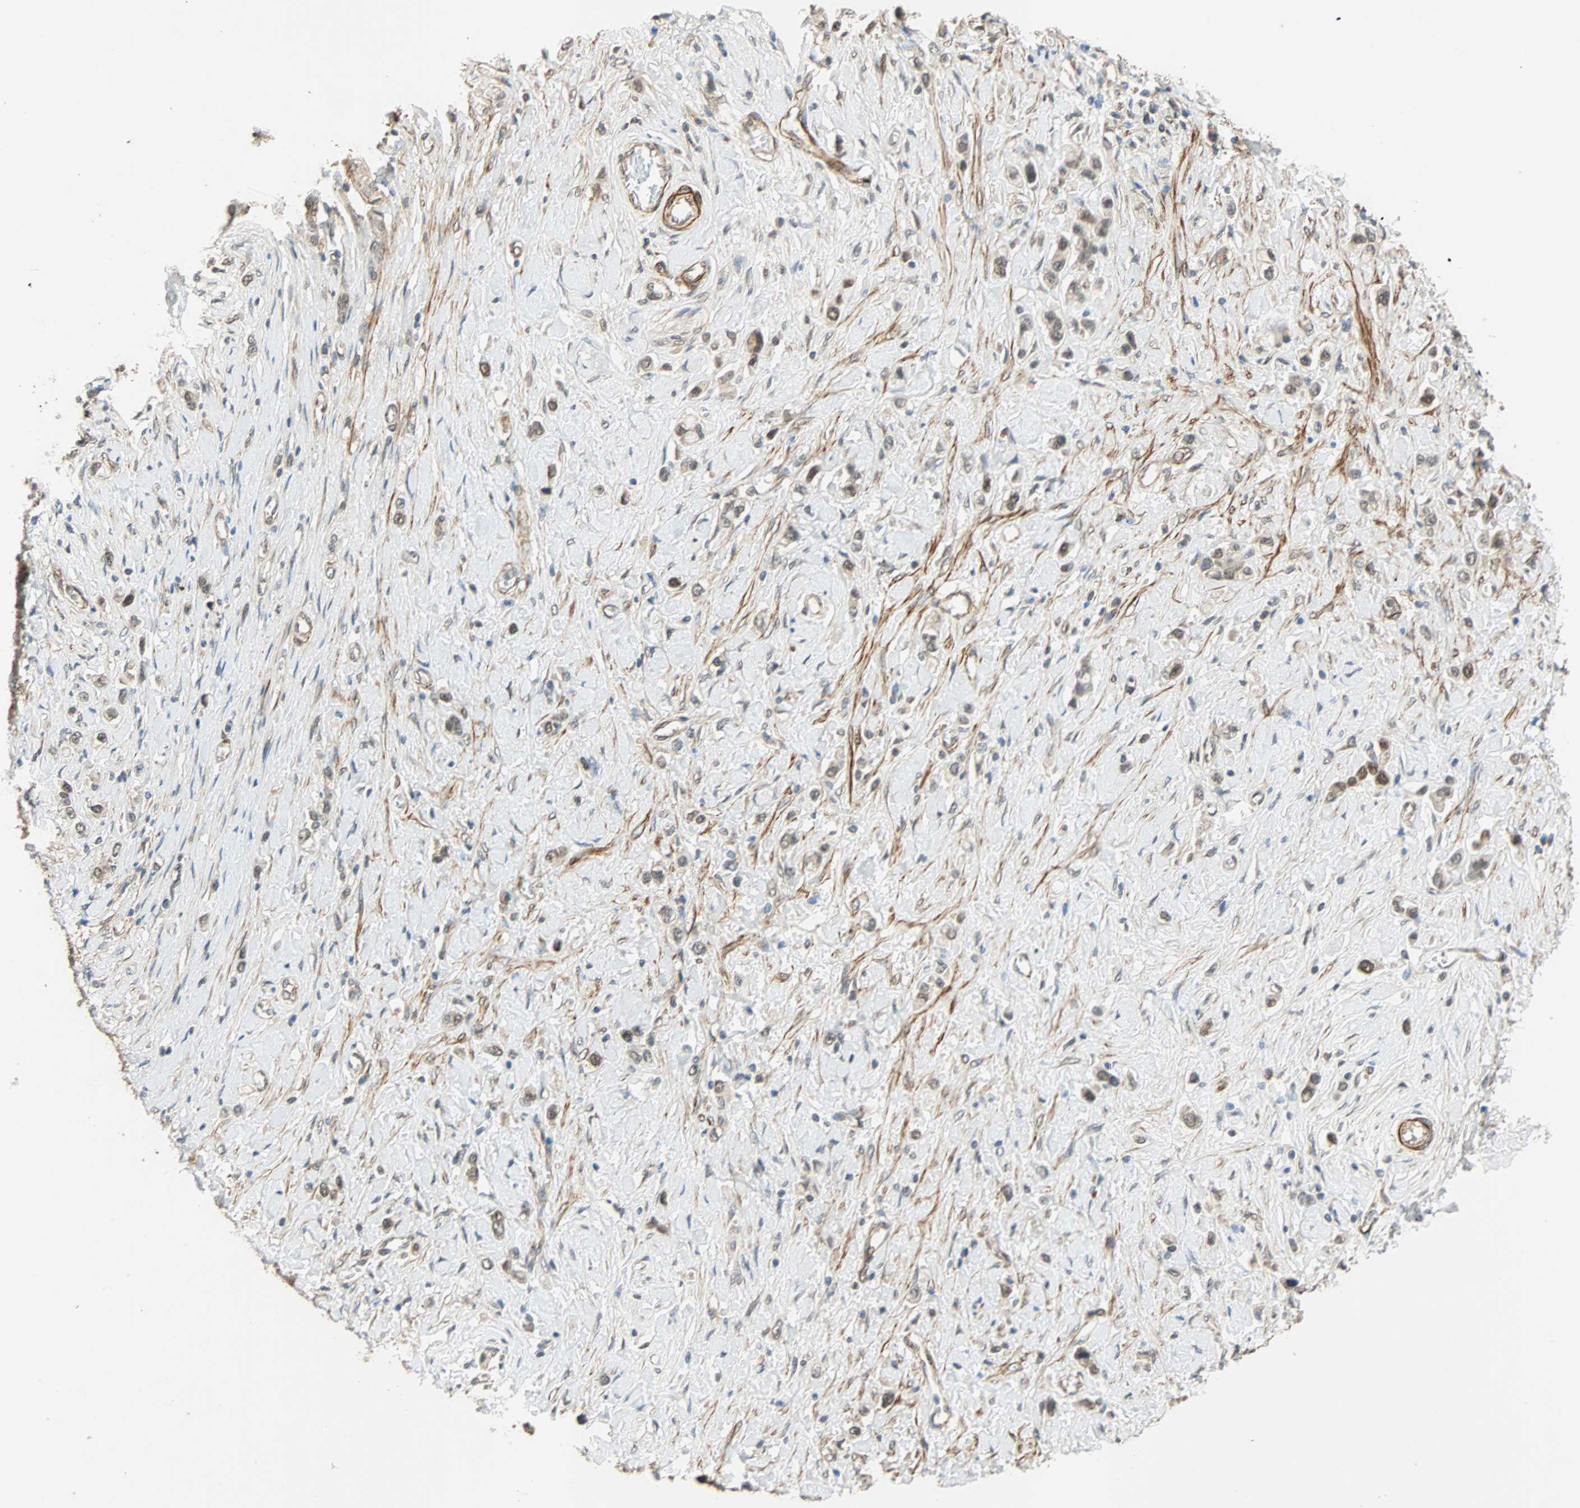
{"staining": {"intensity": "weak", "quantity": "<25%", "location": "cytoplasmic/membranous"}, "tissue": "stomach cancer", "cell_type": "Tumor cells", "image_type": "cancer", "snomed": [{"axis": "morphology", "description": "Normal tissue, NOS"}, {"axis": "morphology", "description": "Adenocarcinoma, NOS"}, {"axis": "topography", "description": "Stomach, upper"}, {"axis": "topography", "description": "Stomach"}], "caption": "Immunohistochemical staining of human stomach cancer (adenocarcinoma) demonstrates no significant staining in tumor cells.", "gene": "QSER1", "patient": {"sex": "female", "age": 65}}